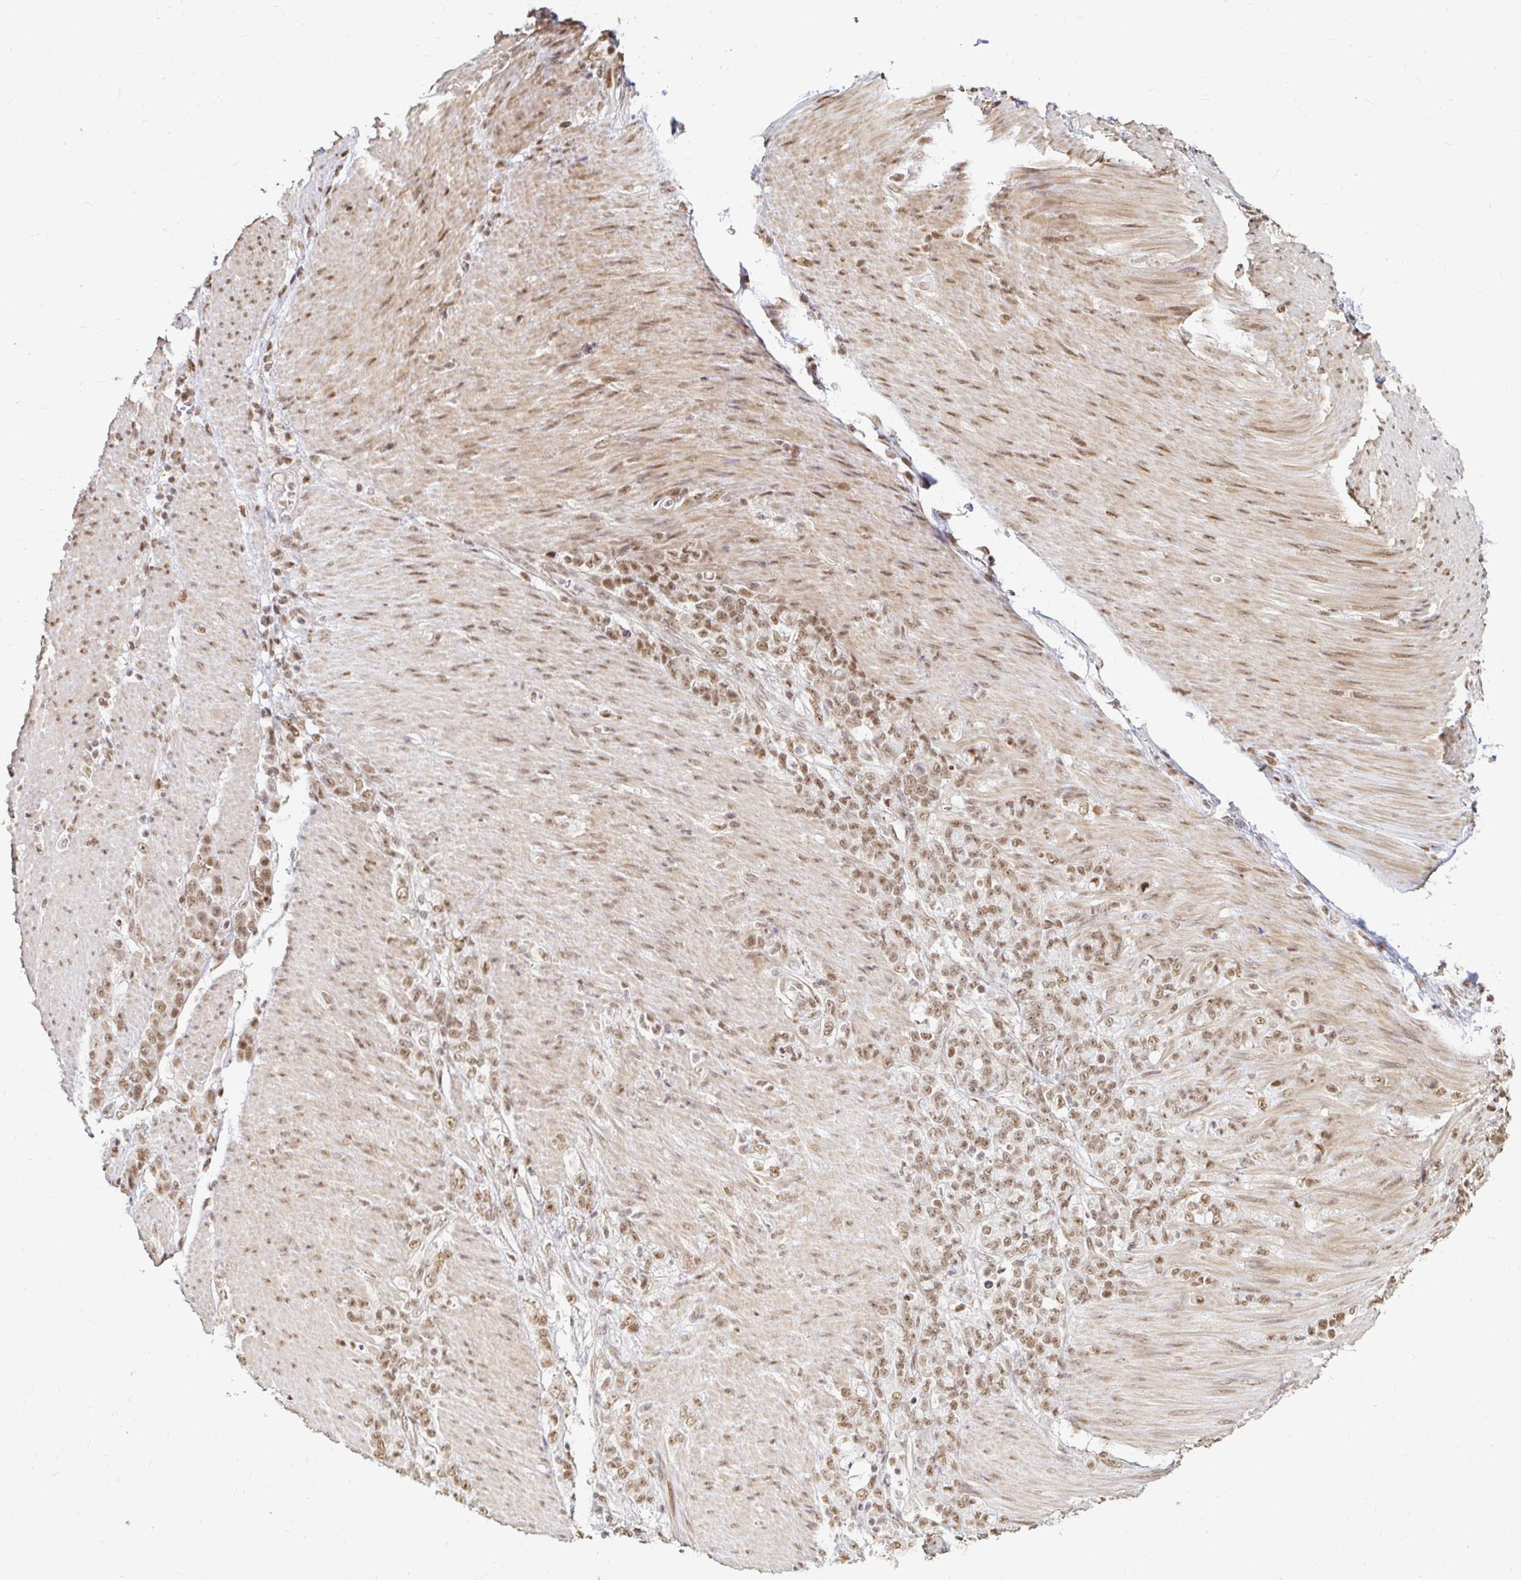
{"staining": {"intensity": "moderate", "quantity": ">75%", "location": "nuclear"}, "tissue": "stomach cancer", "cell_type": "Tumor cells", "image_type": "cancer", "snomed": [{"axis": "morphology", "description": "Adenocarcinoma, NOS"}, {"axis": "topography", "description": "Stomach"}], "caption": "Immunohistochemical staining of human adenocarcinoma (stomach) reveals moderate nuclear protein positivity in approximately >75% of tumor cells. Nuclei are stained in blue.", "gene": "HNRNPU", "patient": {"sex": "female", "age": 79}}